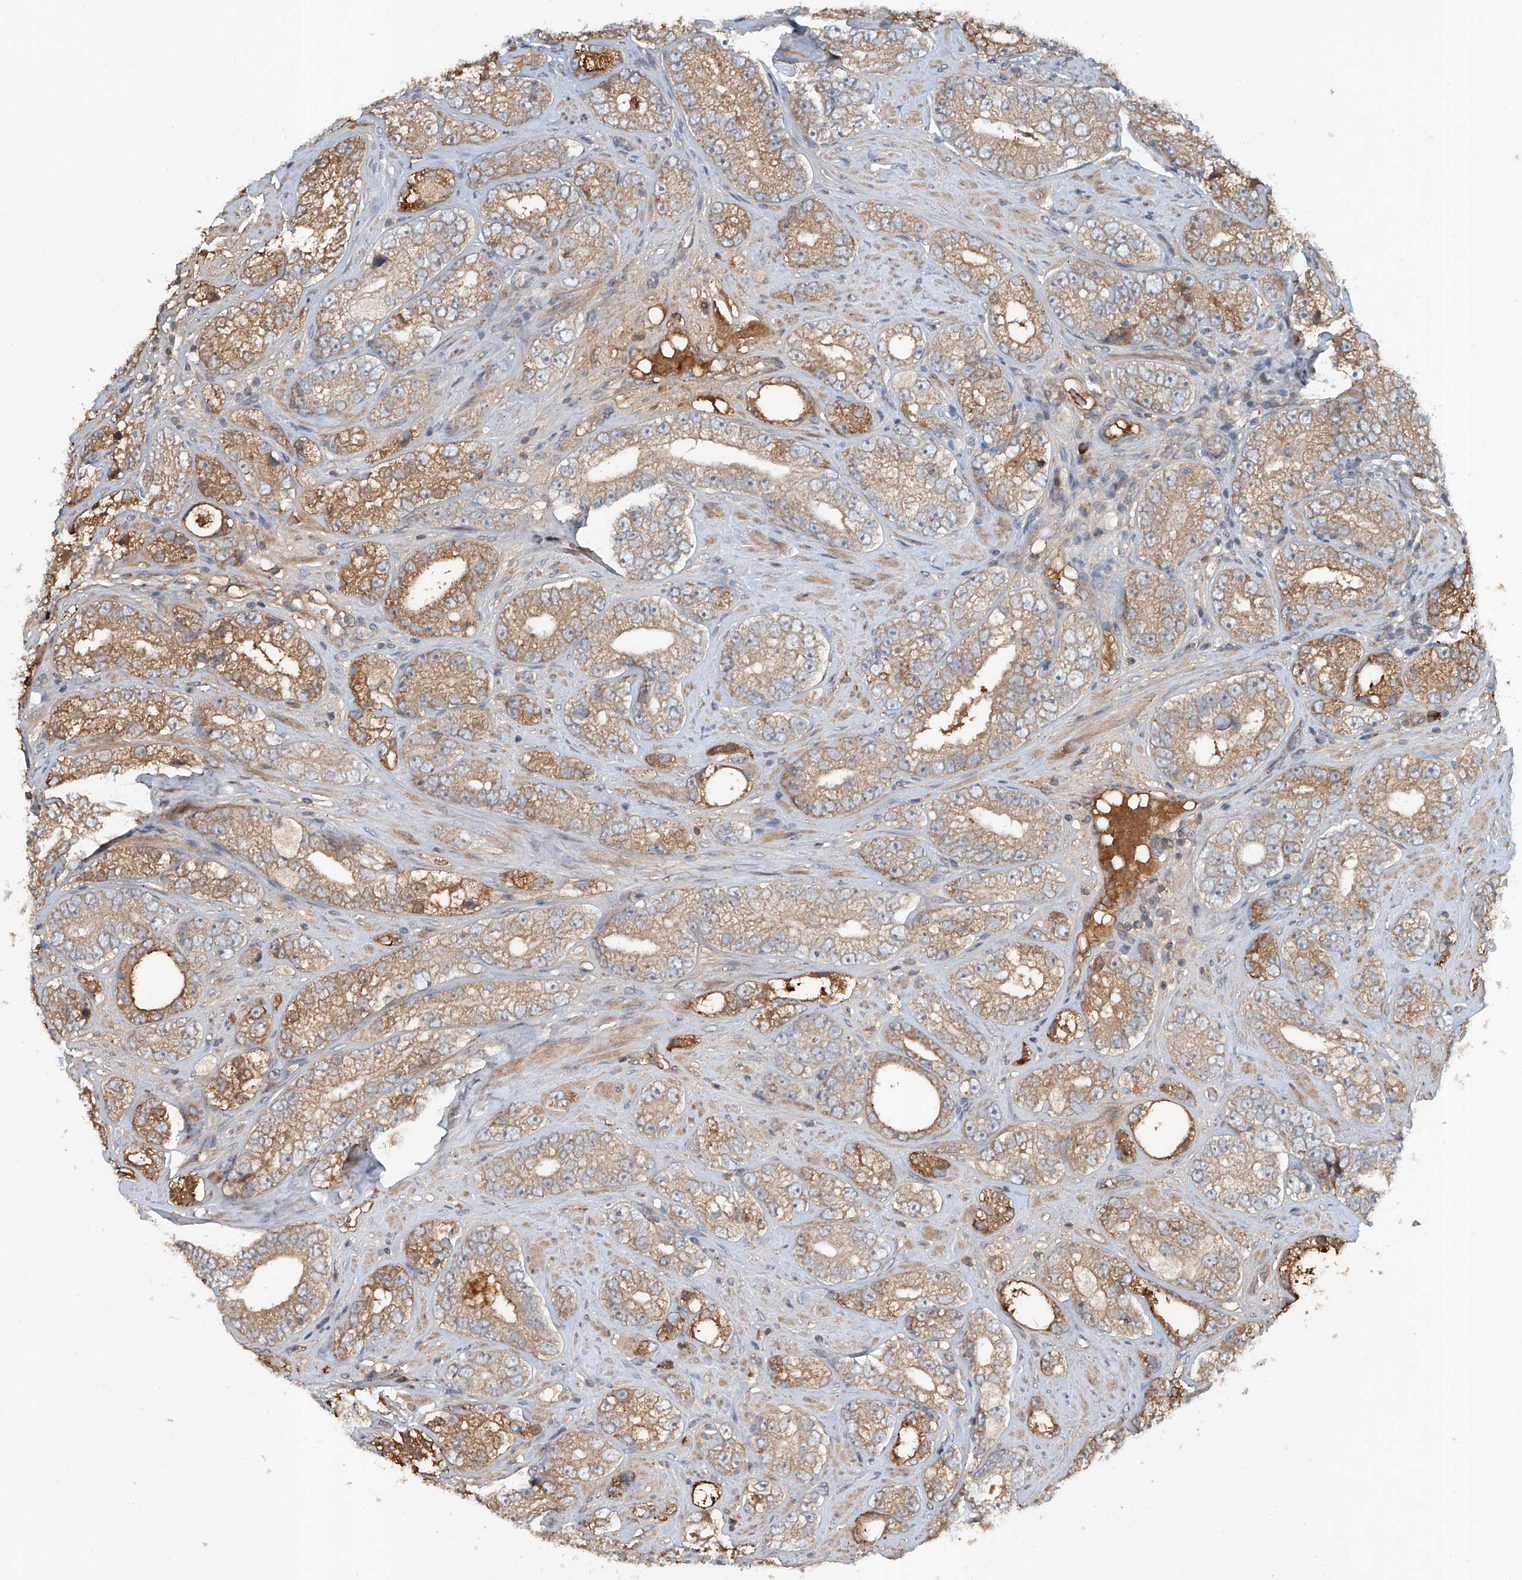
{"staining": {"intensity": "moderate", "quantity": "25%-75%", "location": "cytoplasmic/membranous"}, "tissue": "prostate cancer", "cell_type": "Tumor cells", "image_type": "cancer", "snomed": [{"axis": "morphology", "description": "Adenocarcinoma, High grade"}, {"axis": "topography", "description": "Prostate"}], "caption": "This histopathology image exhibits prostate adenocarcinoma (high-grade) stained with immunohistochemistry (IHC) to label a protein in brown. The cytoplasmic/membranous of tumor cells show moderate positivity for the protein. Nuclei are counter-stained blue.", "gene": "ADAM23", "patient": {"sex": "male", "age": 56}}